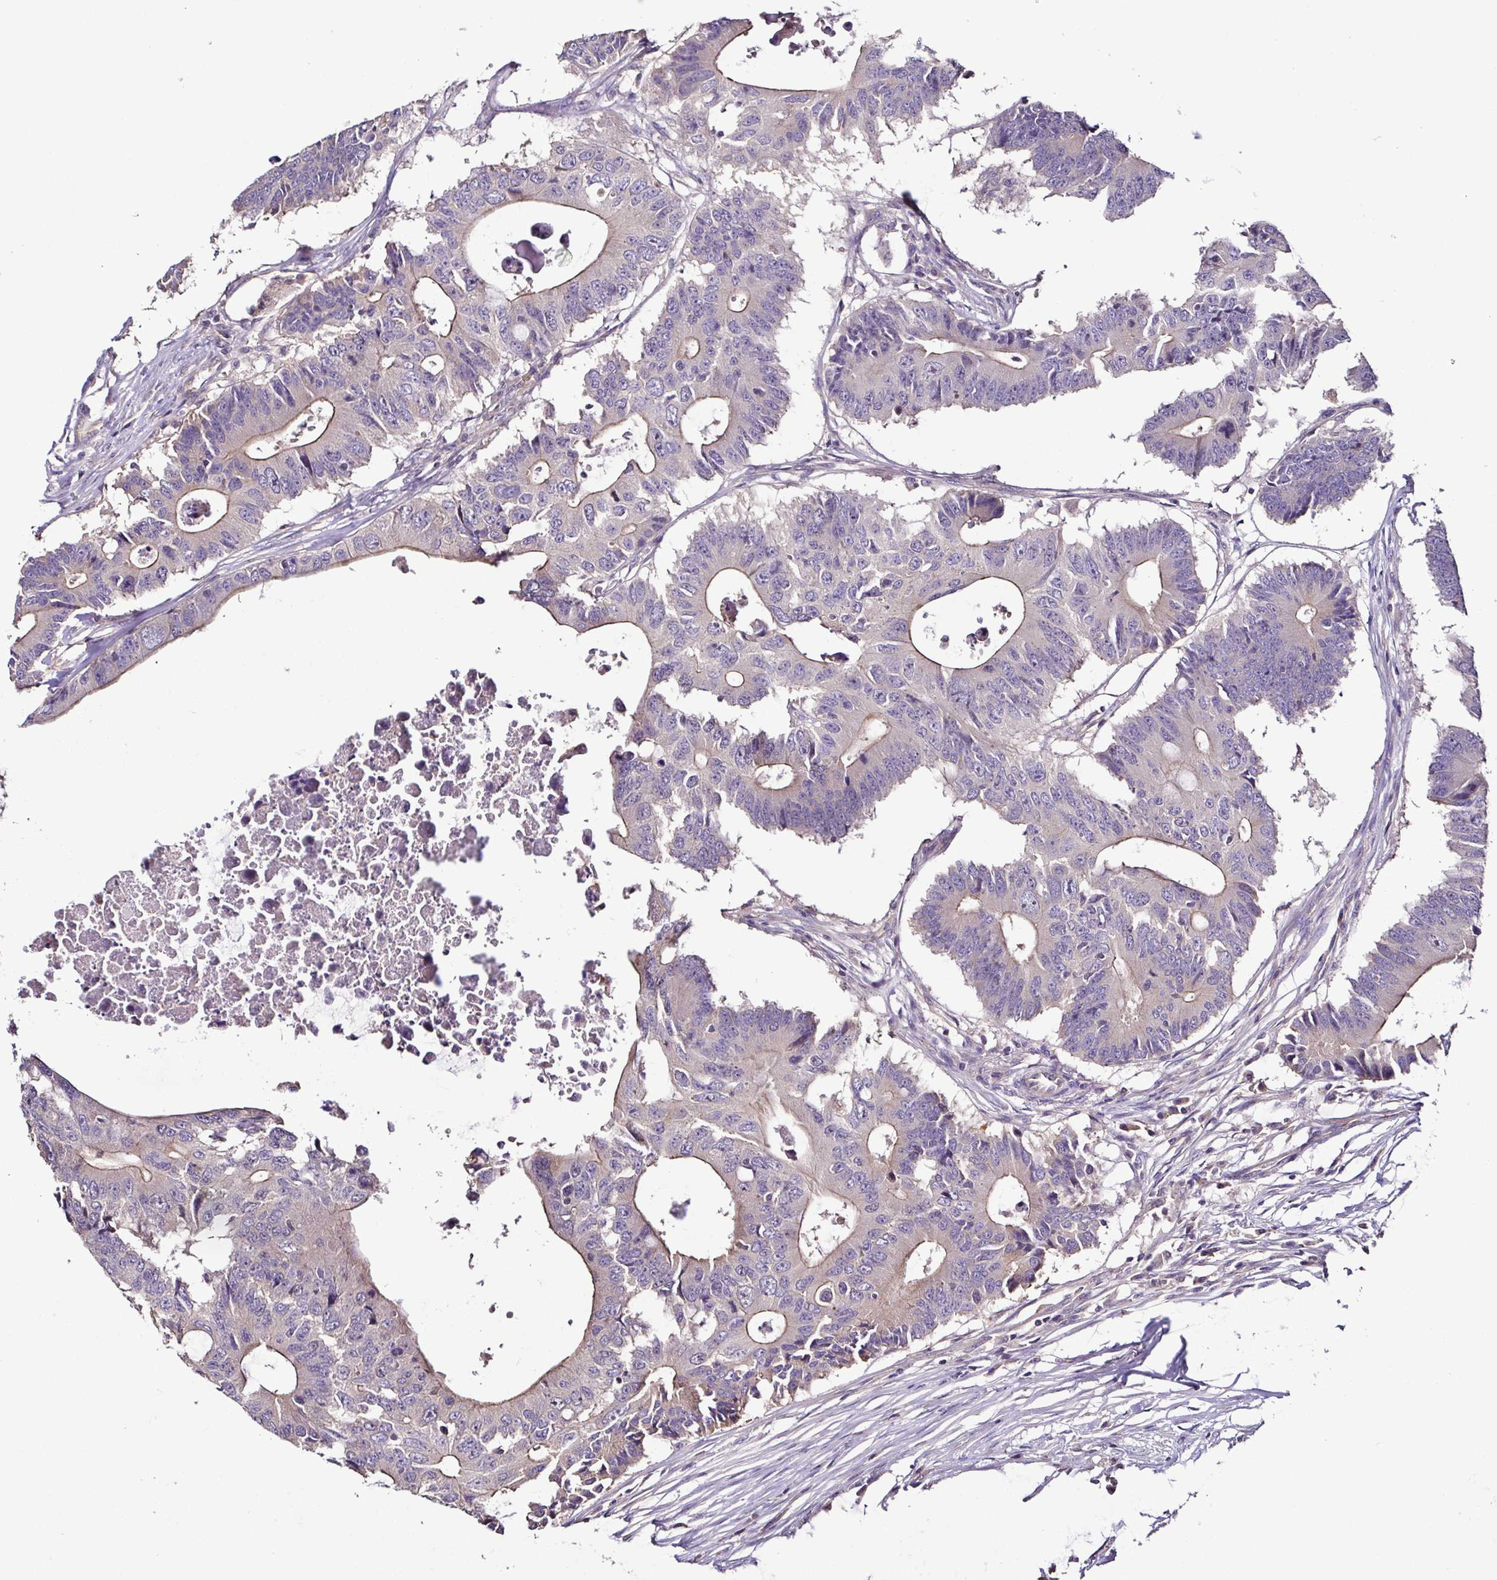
{"staining": {"intensity": "weak", "quantity": "<25%", "location": "cytoplasmic/membranous"}, "tissue": "colorectal cancer", "cell_type": "Tumor cells", "image_type": "cancer", "snomed": [{"axis": "morphology", "description": "Adenocarcinoma, NOS"}, {"axis": "topography", "description": "Colon"}], "caption": "Colorectal cancer was stained to show a protein in brown. There is no significant positivity in tumor cells.", "gene": "LMOD2", "patient": {"sex": "male", "age": 71}}